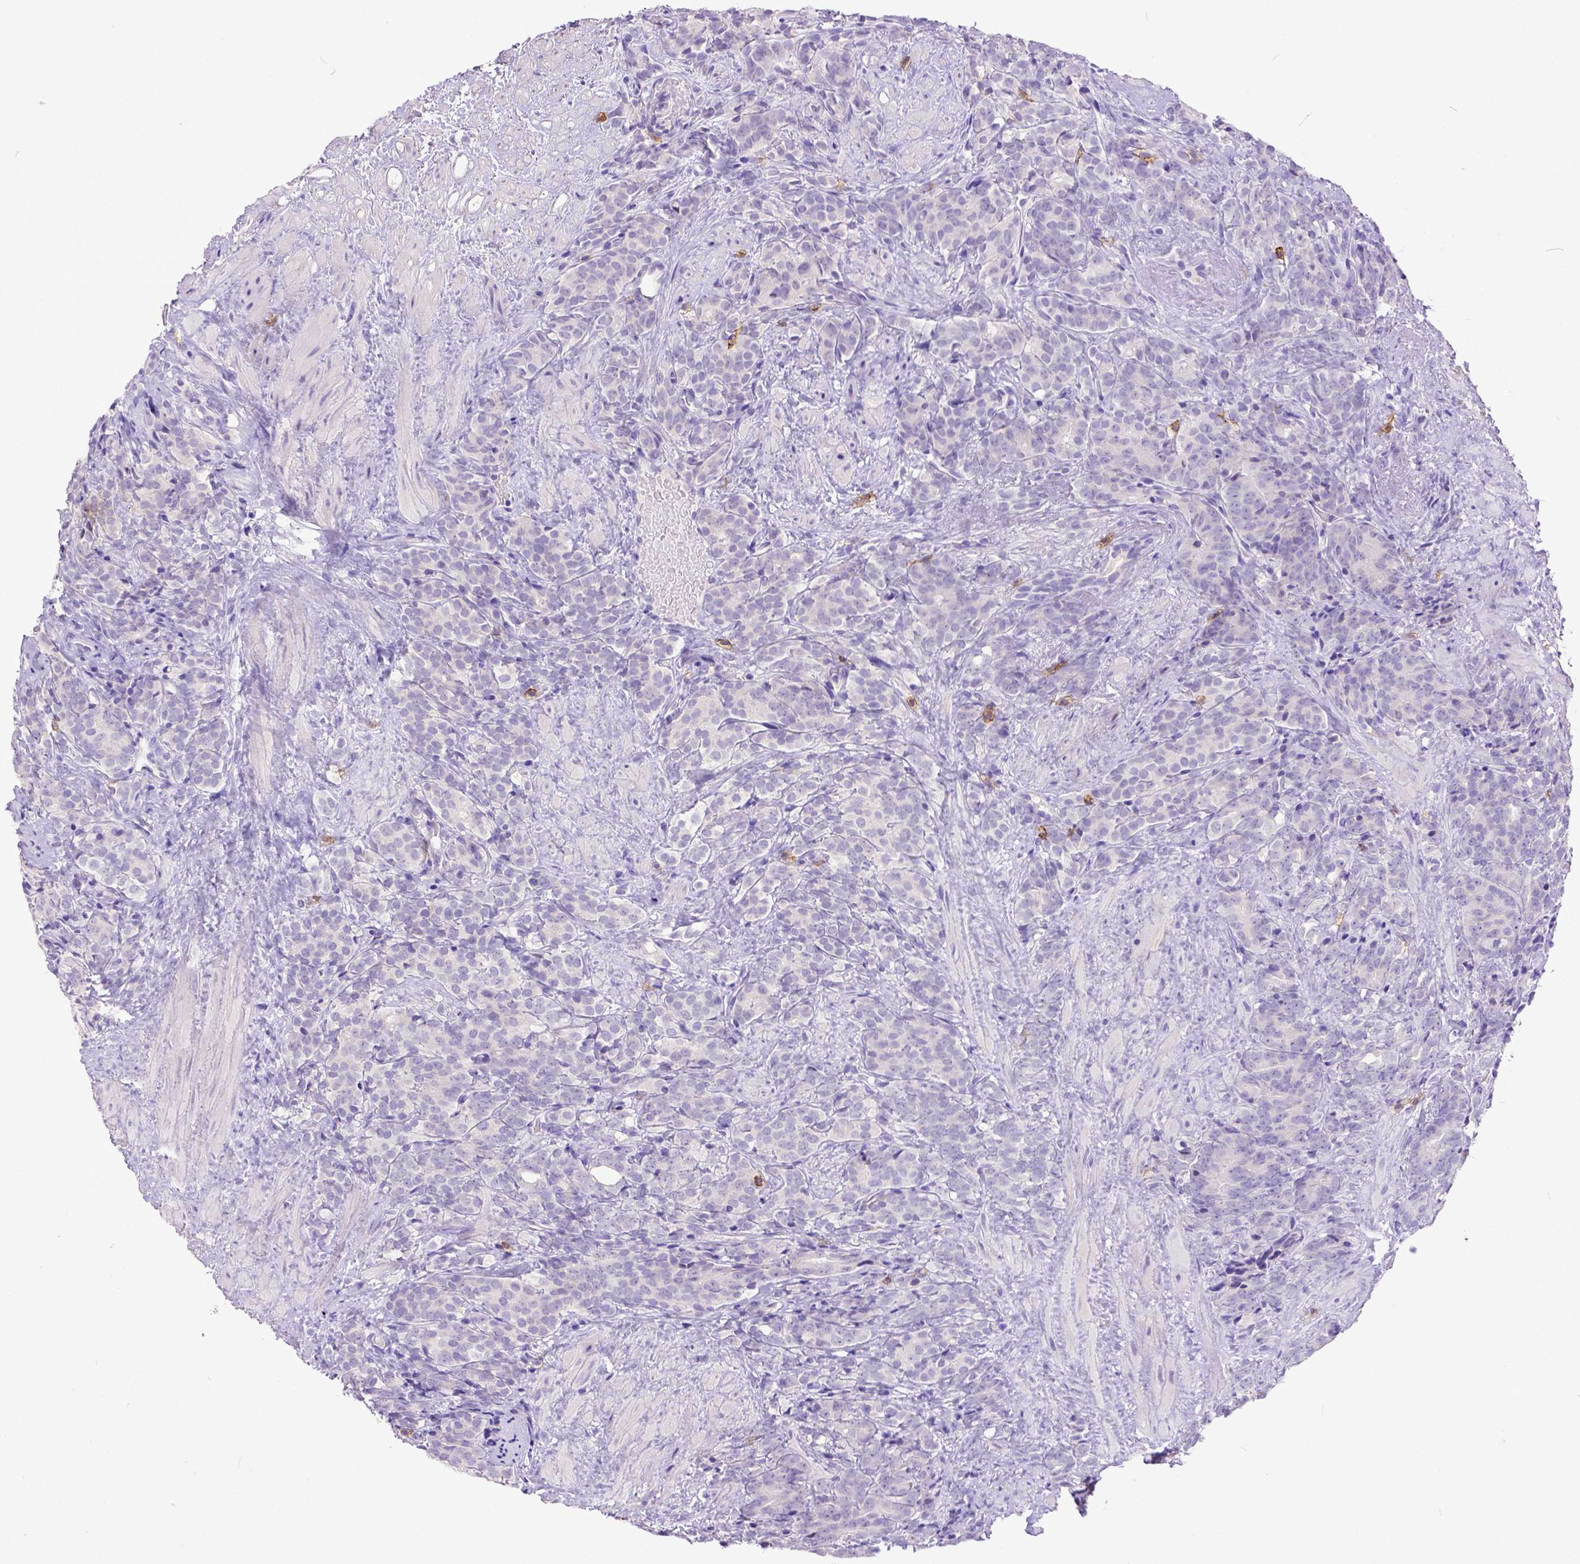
{"staining": {"intensity": "negative", "quantity": "none", "location": "none"}, "tissue": "prostate cancer", "cell_type": "Tumor cells", "image_type": "cancer", "snomed": [{"axis": "morphology", "description": "Adenocarcinoma, High grade"}, {"axis": "topography", "description": "Prostate"}], "caption": "Immunohistochemistry micrograph of prostate cancer stained for a protein (brown), which shows no staining in tumor cells. (DAB immunohistochemistry (IHC) visualized using brightfield microscopy, high magnification).", "gene": "KIT", "patient": {"sex": "male", "age": 84}}